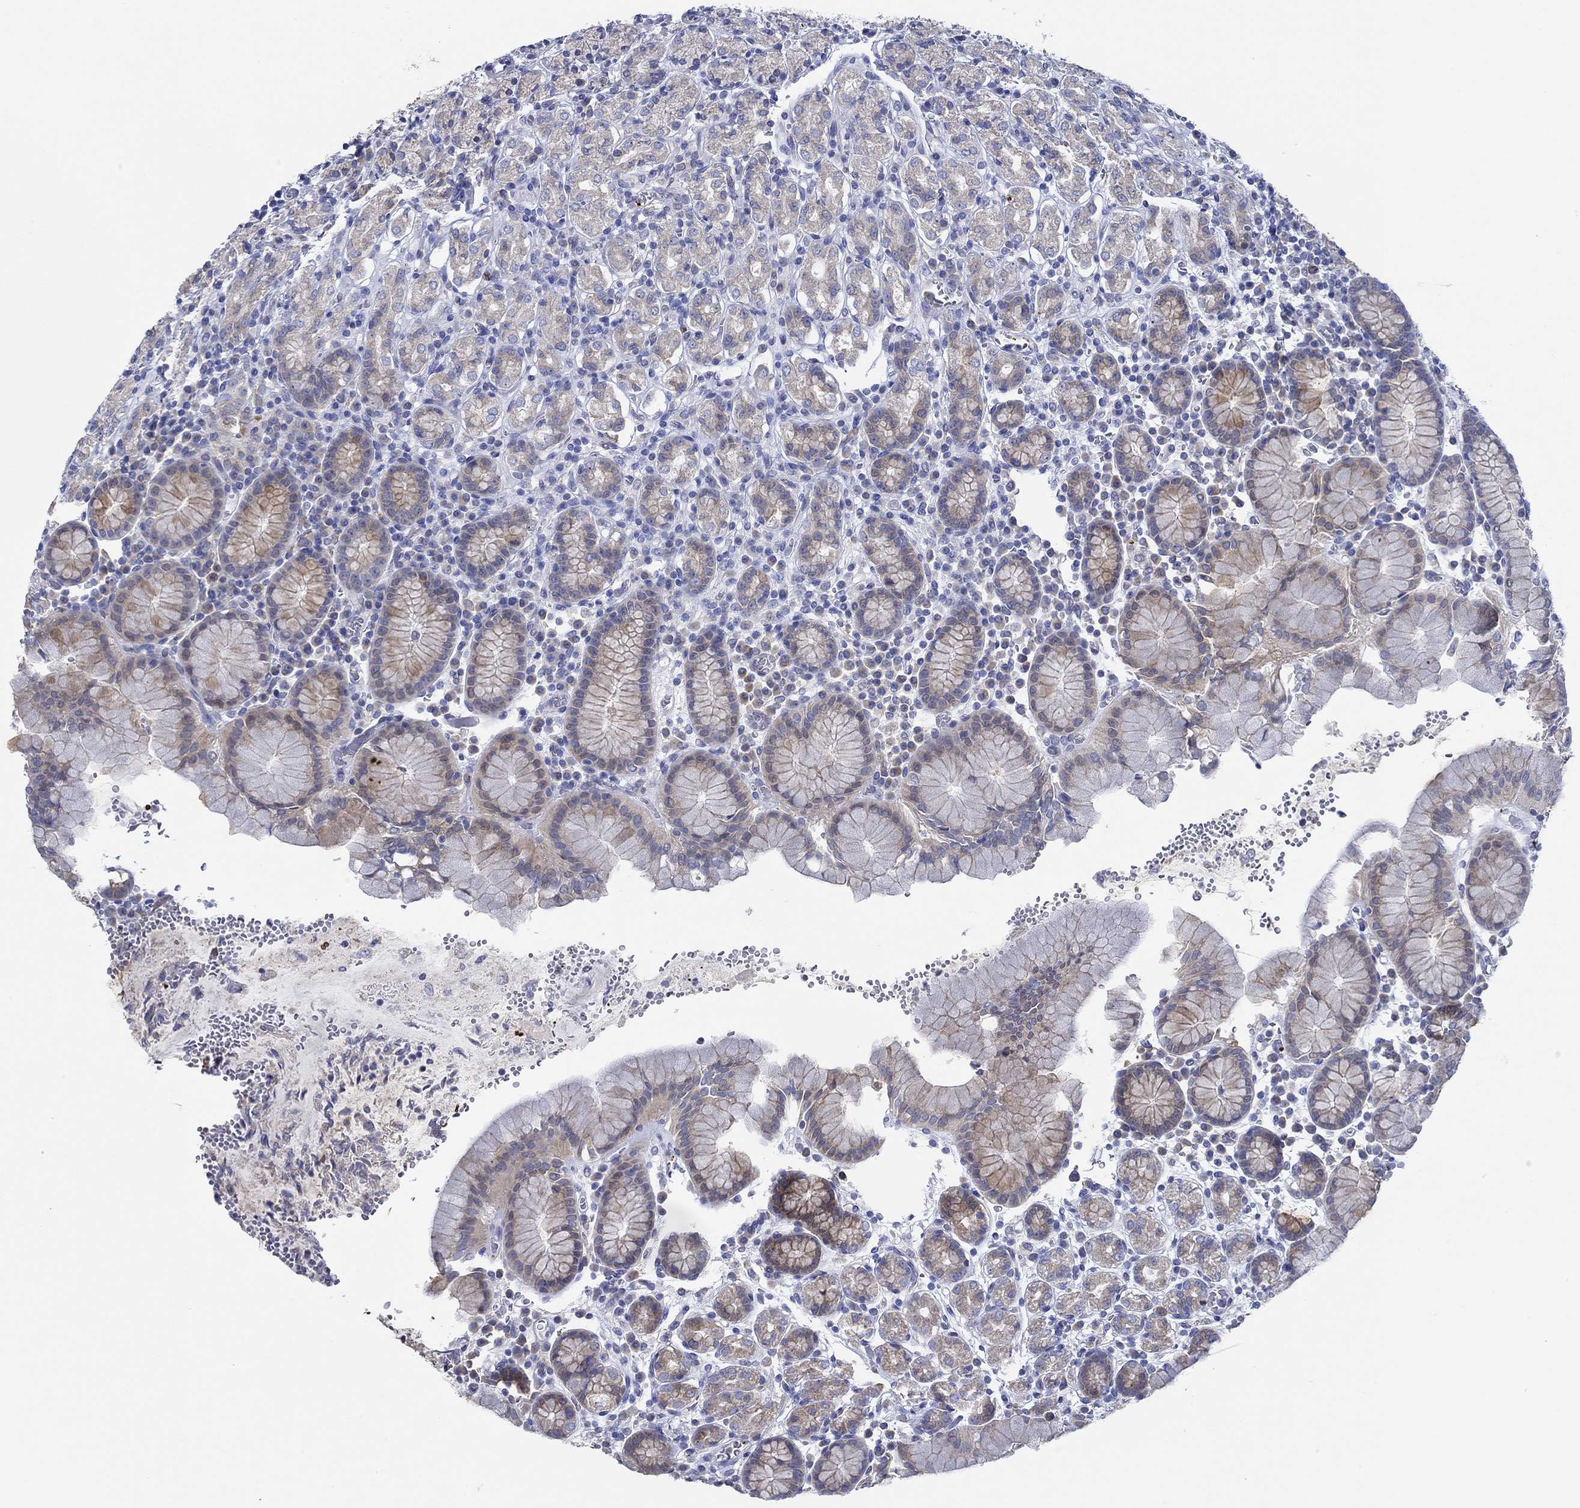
{"staining": {"intensity": "weak", "quantity": "<25%", "location": "cytoplasmic/membranous"}, "tissue": "stomach", "cell_type": "Glandular cells", "image_type": "normal", "snomed": [{"axis": "morphology", "description": "Normal tissue, NOS"}, {"axis": "topography", "description": "Stomach, upper"}, {"axis": "topography", "description": "Stomach"}], "caption": "This is an immunohistochemistry (IHC) micrograph of benign human stomach. There is no expression in glandular cells.", "gene": "SLC27A3", "patient": {"sex": "male", "age": 62}}